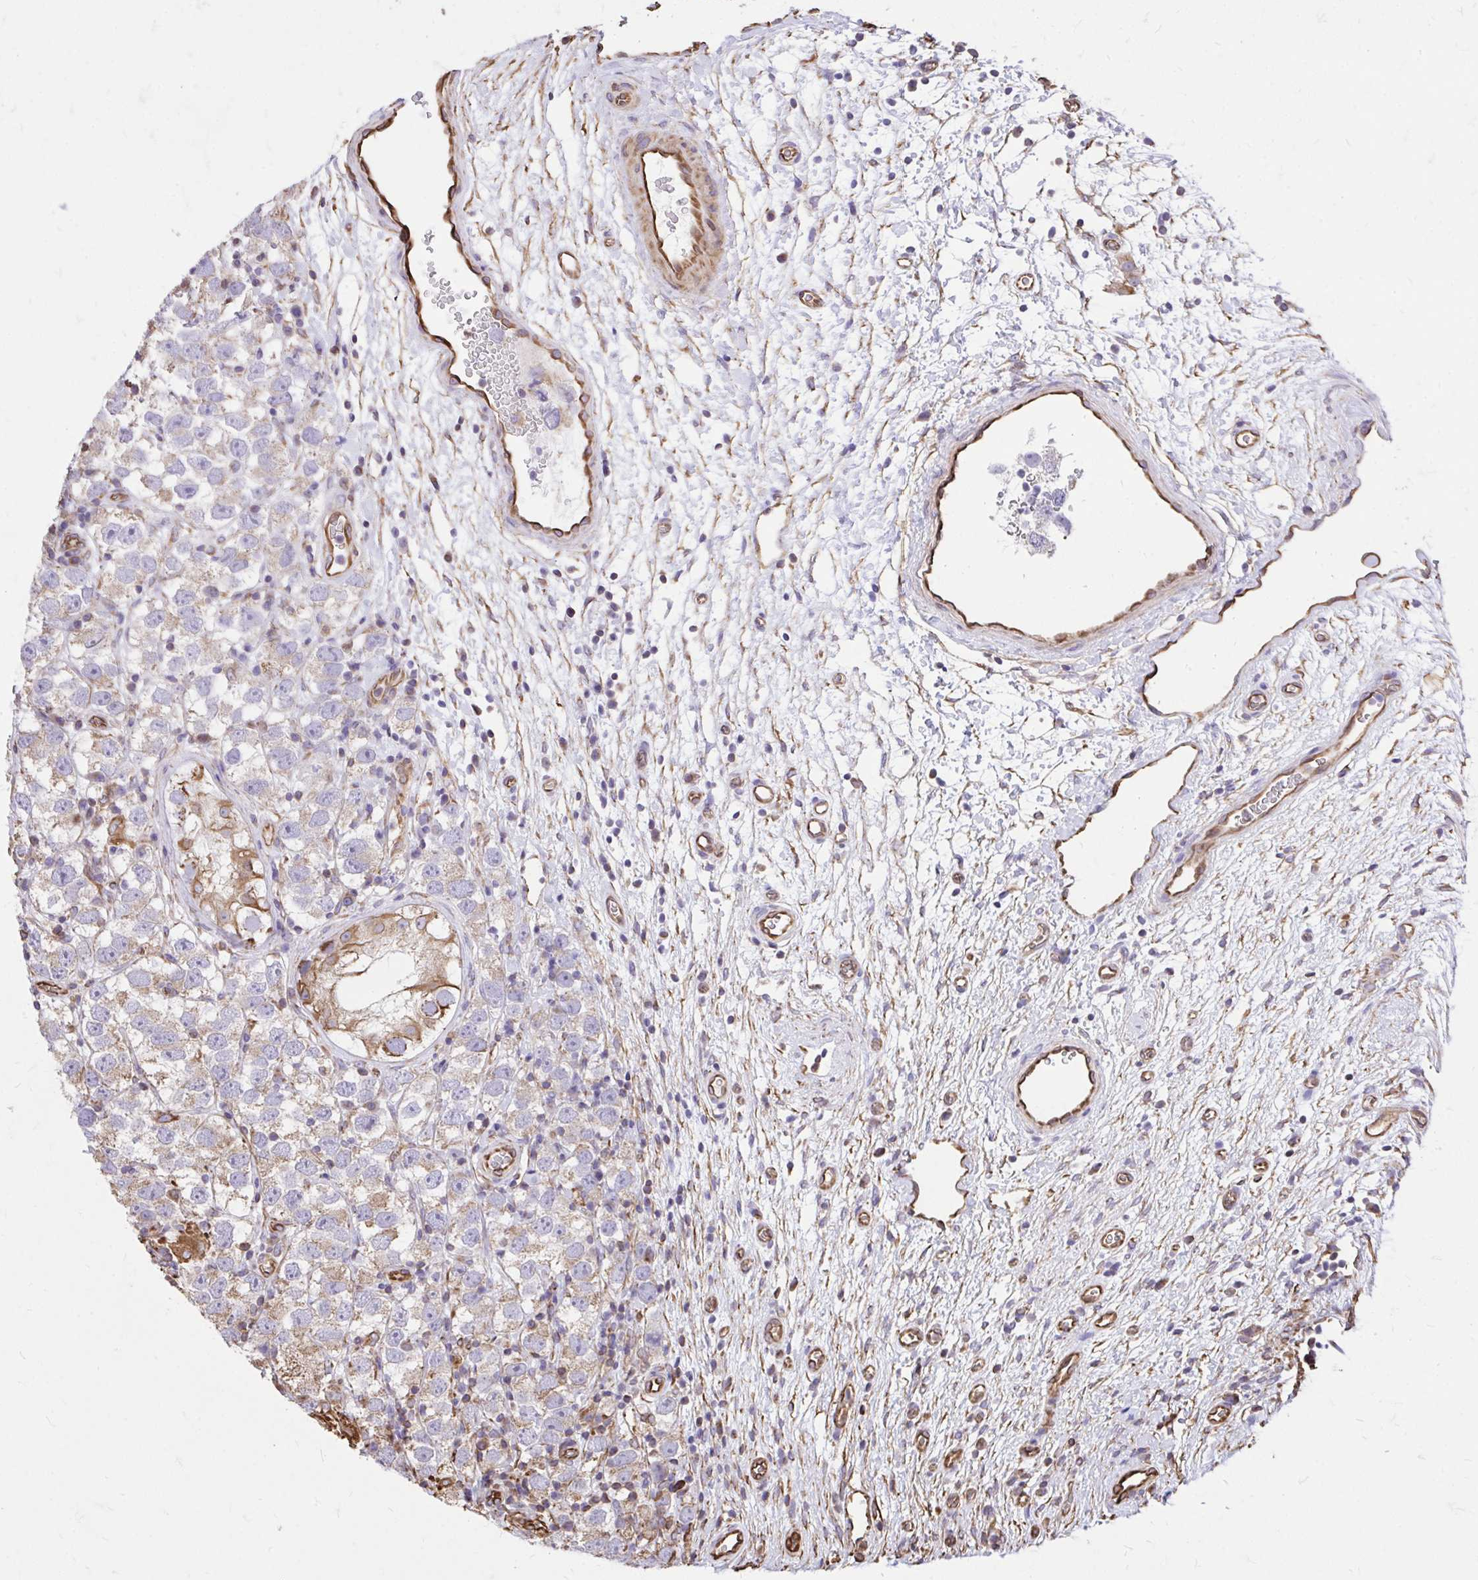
{"staining": {"intensity": "weak", "quantity": "25%-75%", "location": "cytoplasmic/membranous"}, "tissue": "testis cancer", "cell_type": "Tumor cells", "image_type": "cancer", "snomed": [{"axis": "morphology", "description": "Seminoma, NOS"}, {"axis": "topography", "description": "Testis"}], "caption": "Protein analysis of testis seminoma tissue demonstrates weak cytoplasmic/membranous staining in approximately 25%-75% of tumor cells.", "gene": "RNF103", "patient": {"sex": "male", "age": 26}}